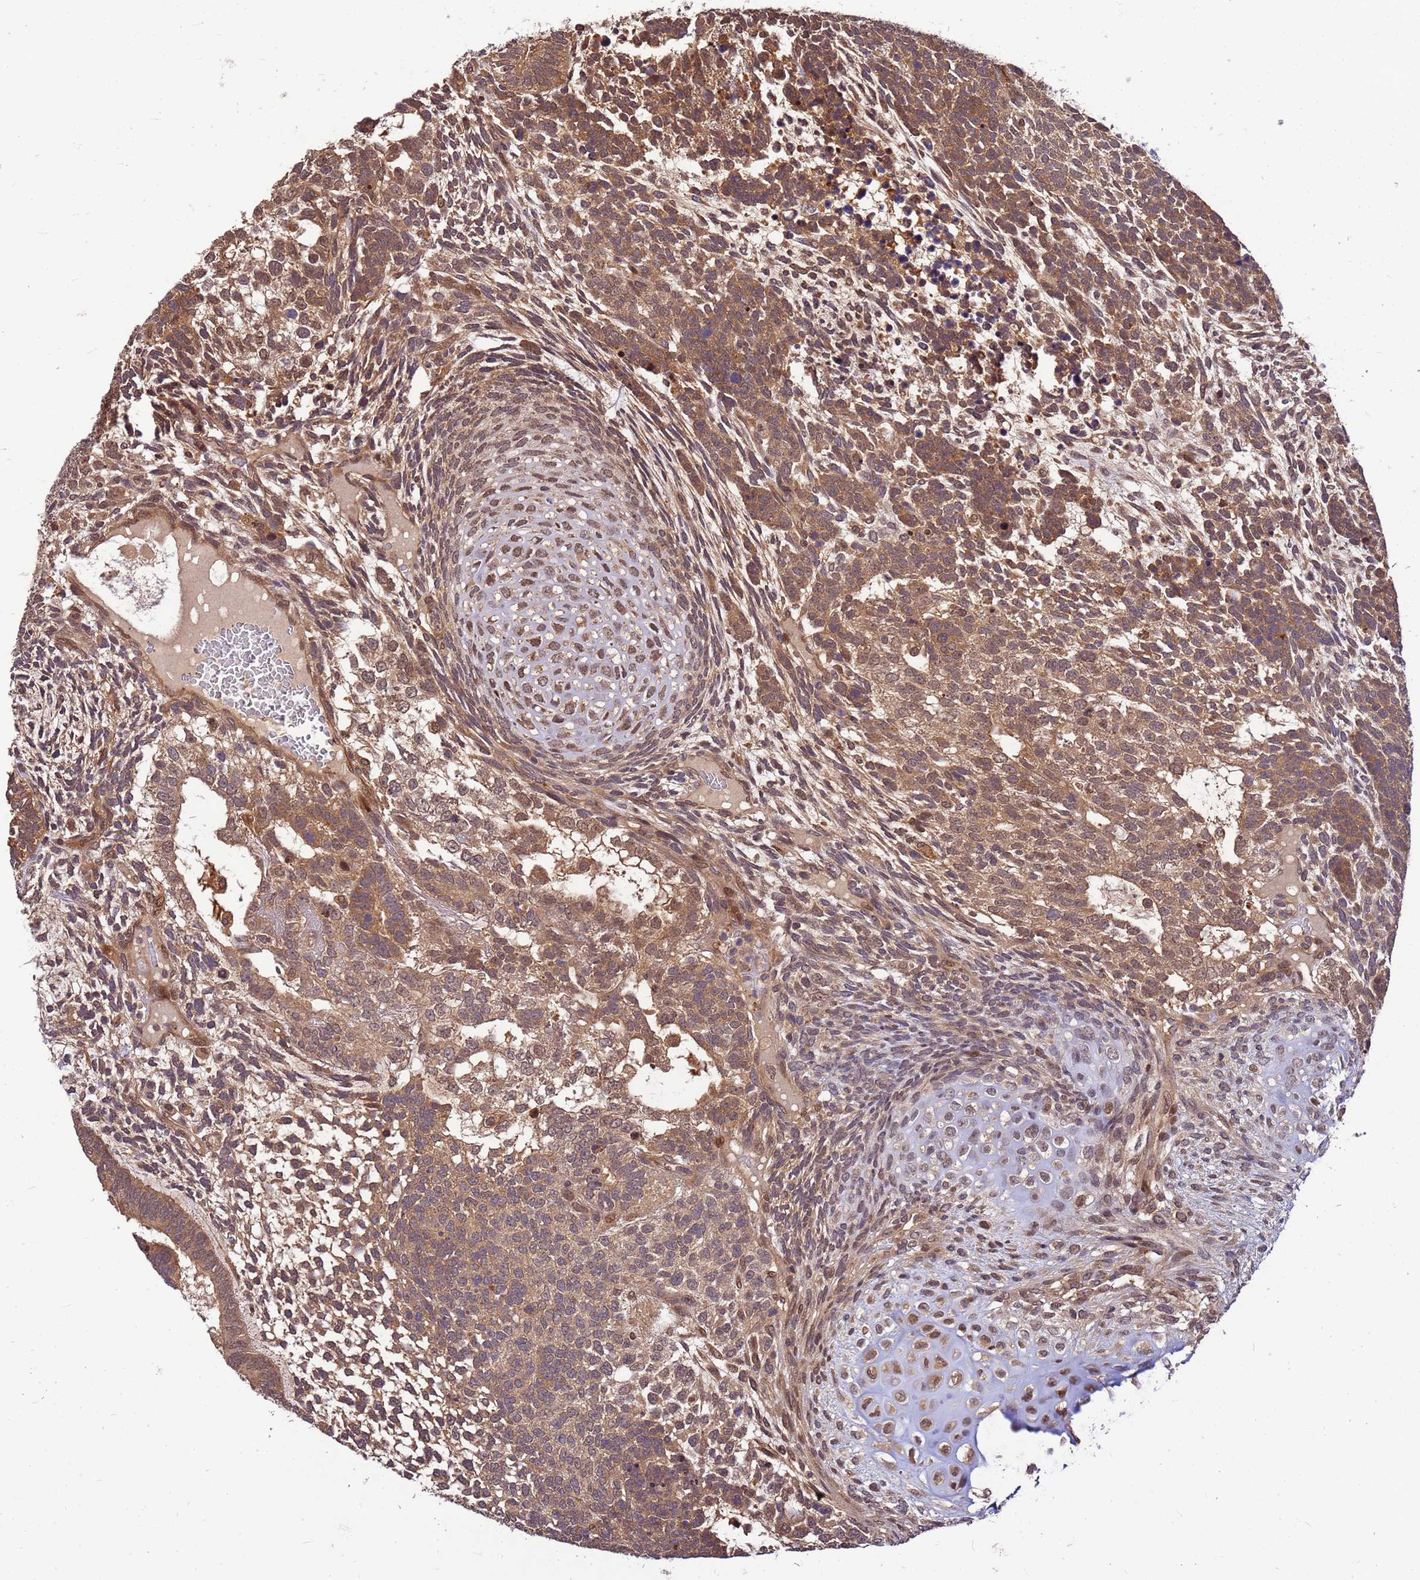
{"staining": {"intensity": "moderate", "quantity": ">75%", "location": "cytoplasmic/membranous,nuclear"}, "tissue": "testis cancer", "cell_type": "Tumor cells", "image_type": "cancer", "snomed": [{"axis": "morphology", "description": "Carcinoma, Embryonal, NOS"}, {"axis": "topography", "description": "Testis"}], "caption": "DAB (3,3'-diaminobenzidine) immunohistochemical staining of human testis embryonal carcinoma demonstrates moderate cytoplasmic/membranous and nuclear protein expression in approximately >75% of tumor cells. The staining was performed using DAB to visualize the protein expression in brown, while the nuclei were stained in blue with hematoxylin (Magnification: 20x).", "gene": "DUS4L", "patient": {"sex": "male", "age": 23}}